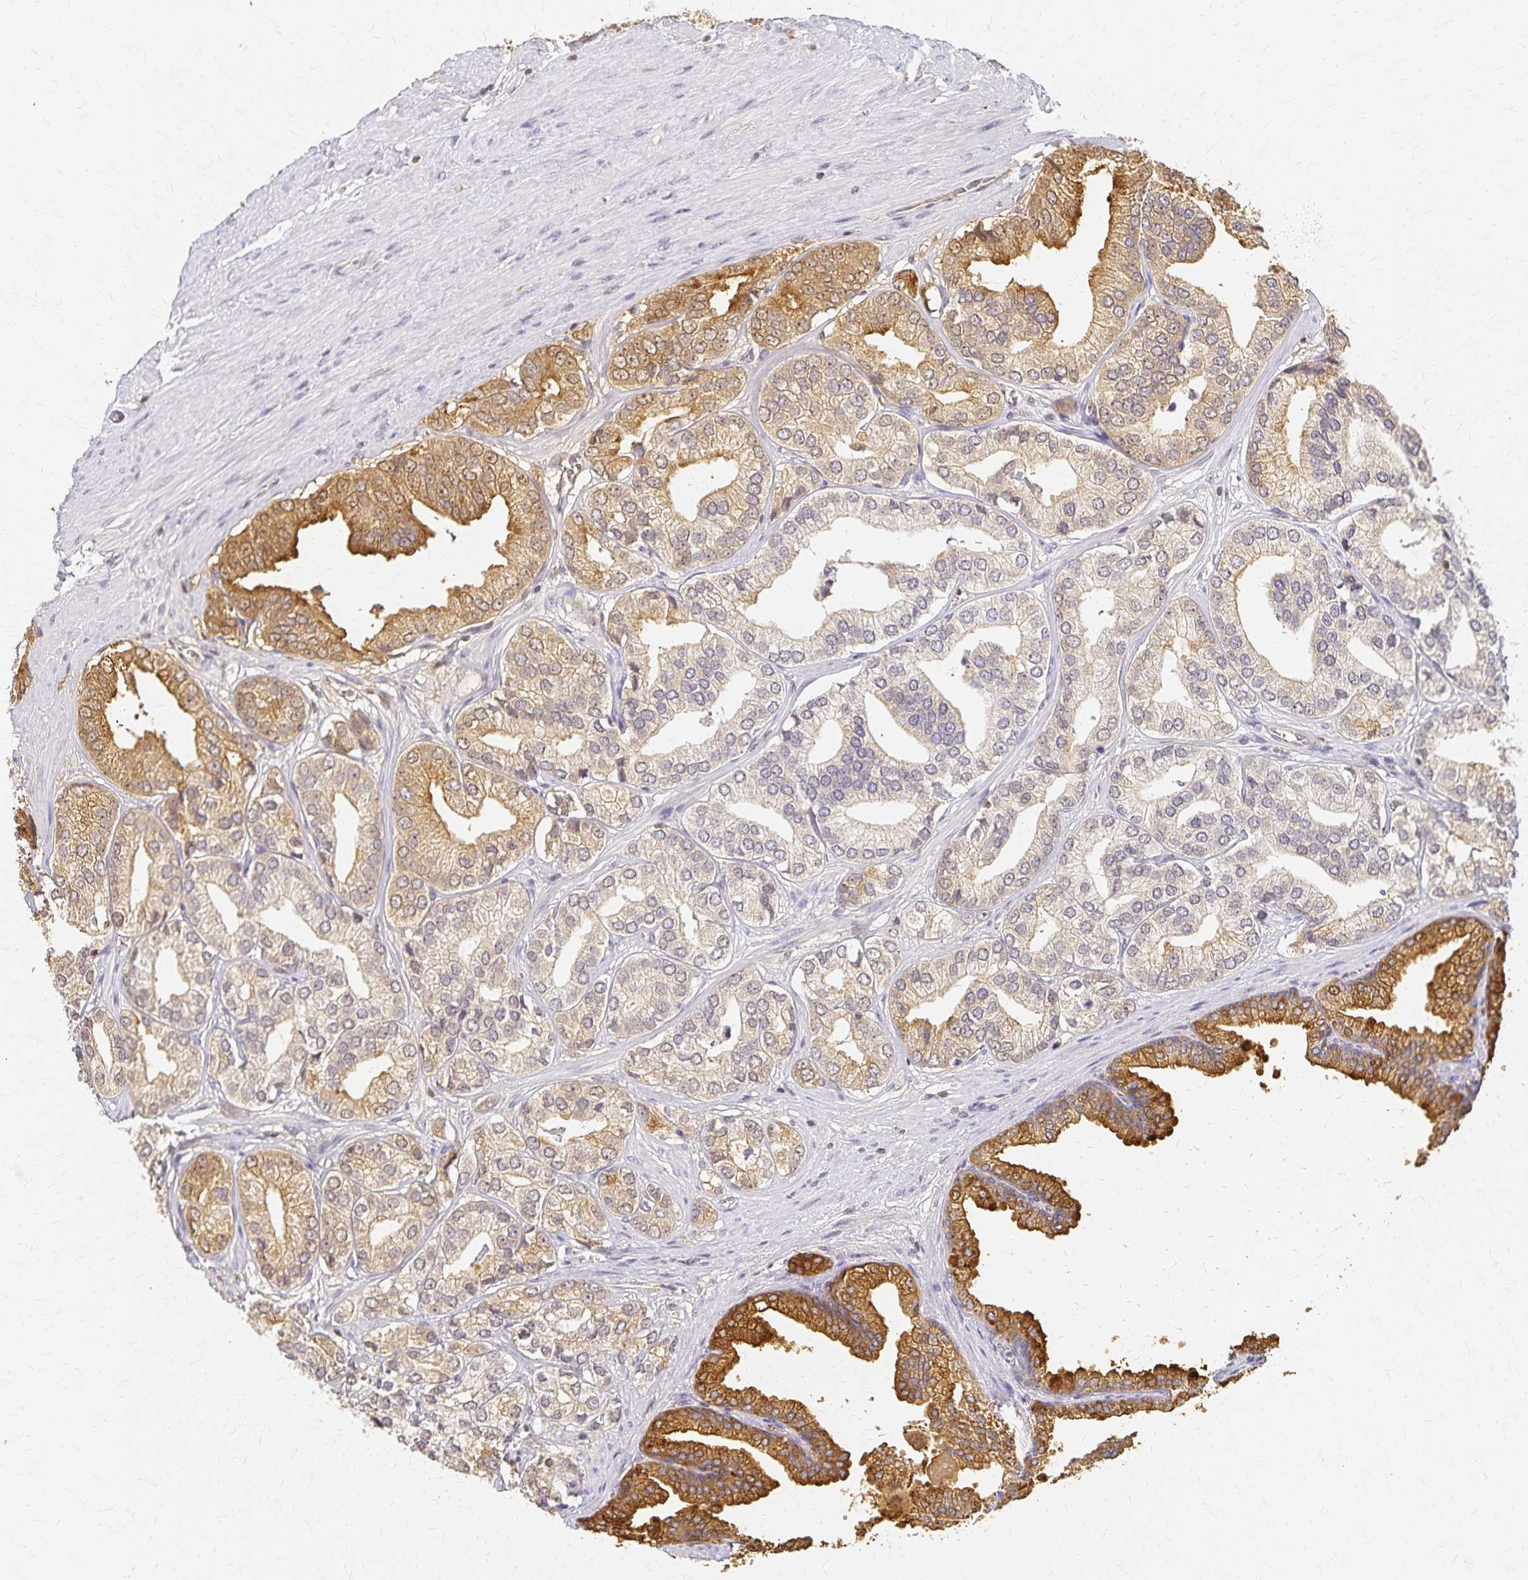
{"staining": {"intensity": "moderate", "quantity": "<25%", "location": "cytoplasmic/membranous"}, "tissue": "prostate cancer", "cell_type": "Tumor cells", "image_type": "cancer", "snomed": [{"axis": "morphology", "description": "Adenocarcinoma, High grade"}, {"axis": "topography", "description": "Prostate"}], "caption": "This is an image of IHC staining of prostate cancer, which shows moderate staining in the cytoplasmic/membranous of tumor cells.", "gene": "AZGP1", "patient": {"sex": "male", "age": 58}}